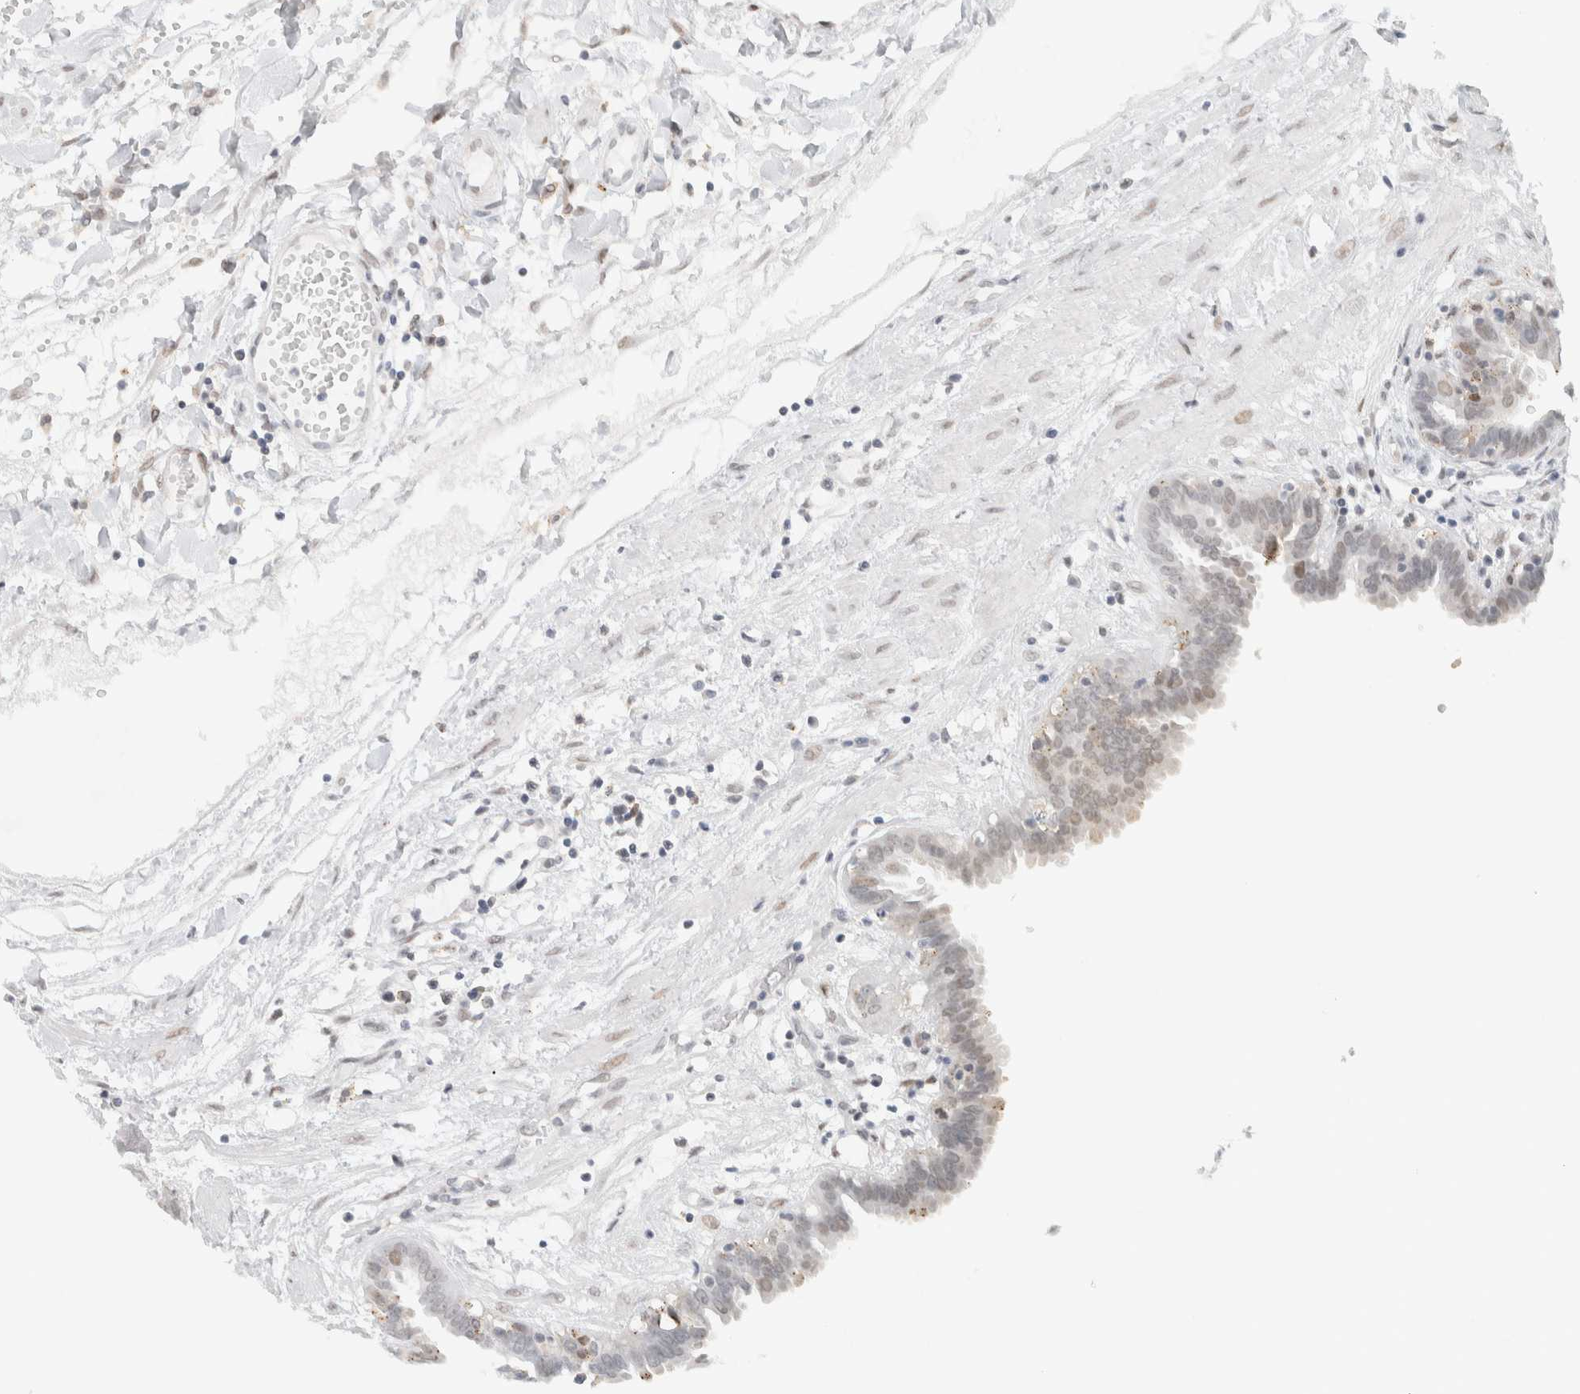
{"staining": {"intensity": "weak", "quantity": "<25%", "location": "nuclear"}, "tissue": "fallopian tube", "cell_type": "Glandular cells", "image_type": "normal", "snomed": [{"axis": "morphology", "description": "Normal tissue, NOS"}, {"axis": "topography", "description": "Fallopian tube"}, {"axis": "topography", "description": "Placenta"}], "caption": "Photomicrograph shows no significant protein expression in glandular cells of normal fallopian tube. (Stains: DAB IHC with hematoxylin counter stain, Microscopy: brightfield microscopy at high magnification).", "gene": "CDH17", "patient": {"sex": "female", "age": 32}}